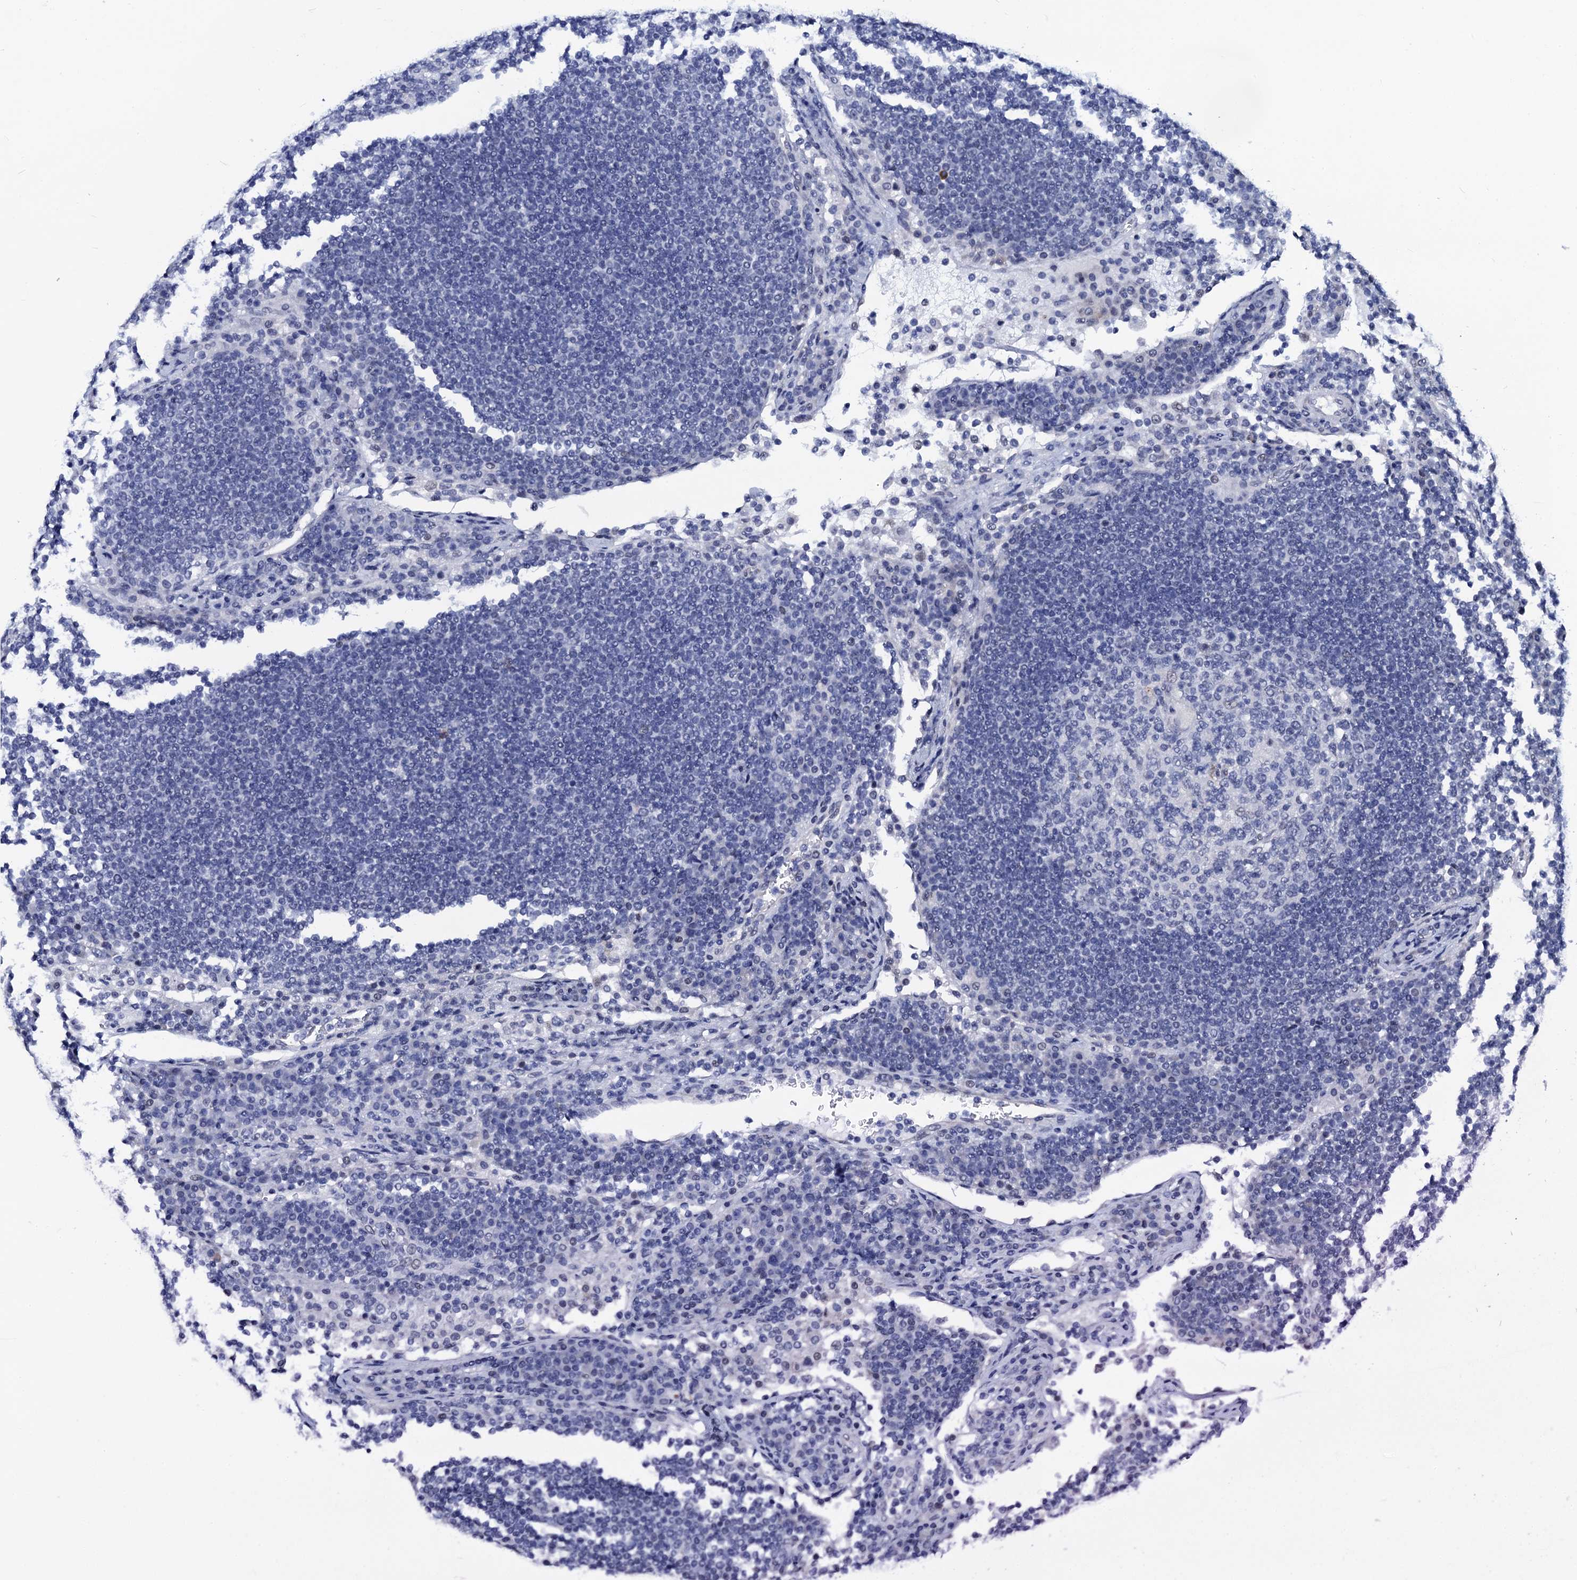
{"staining": {"intensity": "negative", "quantity": "none", "location": "none"}, "tissue": "lymph node", "cell_type": "Germinal center cells", "image_type": "normal", "snomed": [{"axis": "morphology", "description": "Normal tissue, NOS"}, {"axis": "topography", "description": "Lymph node"}], "caption": "DAB immunohistochemical staining of benign human lymph node shows no significant positivity in germinal center cells.", "gene": "C16orf87", "patient": {"sex": "female", "age": 53}}